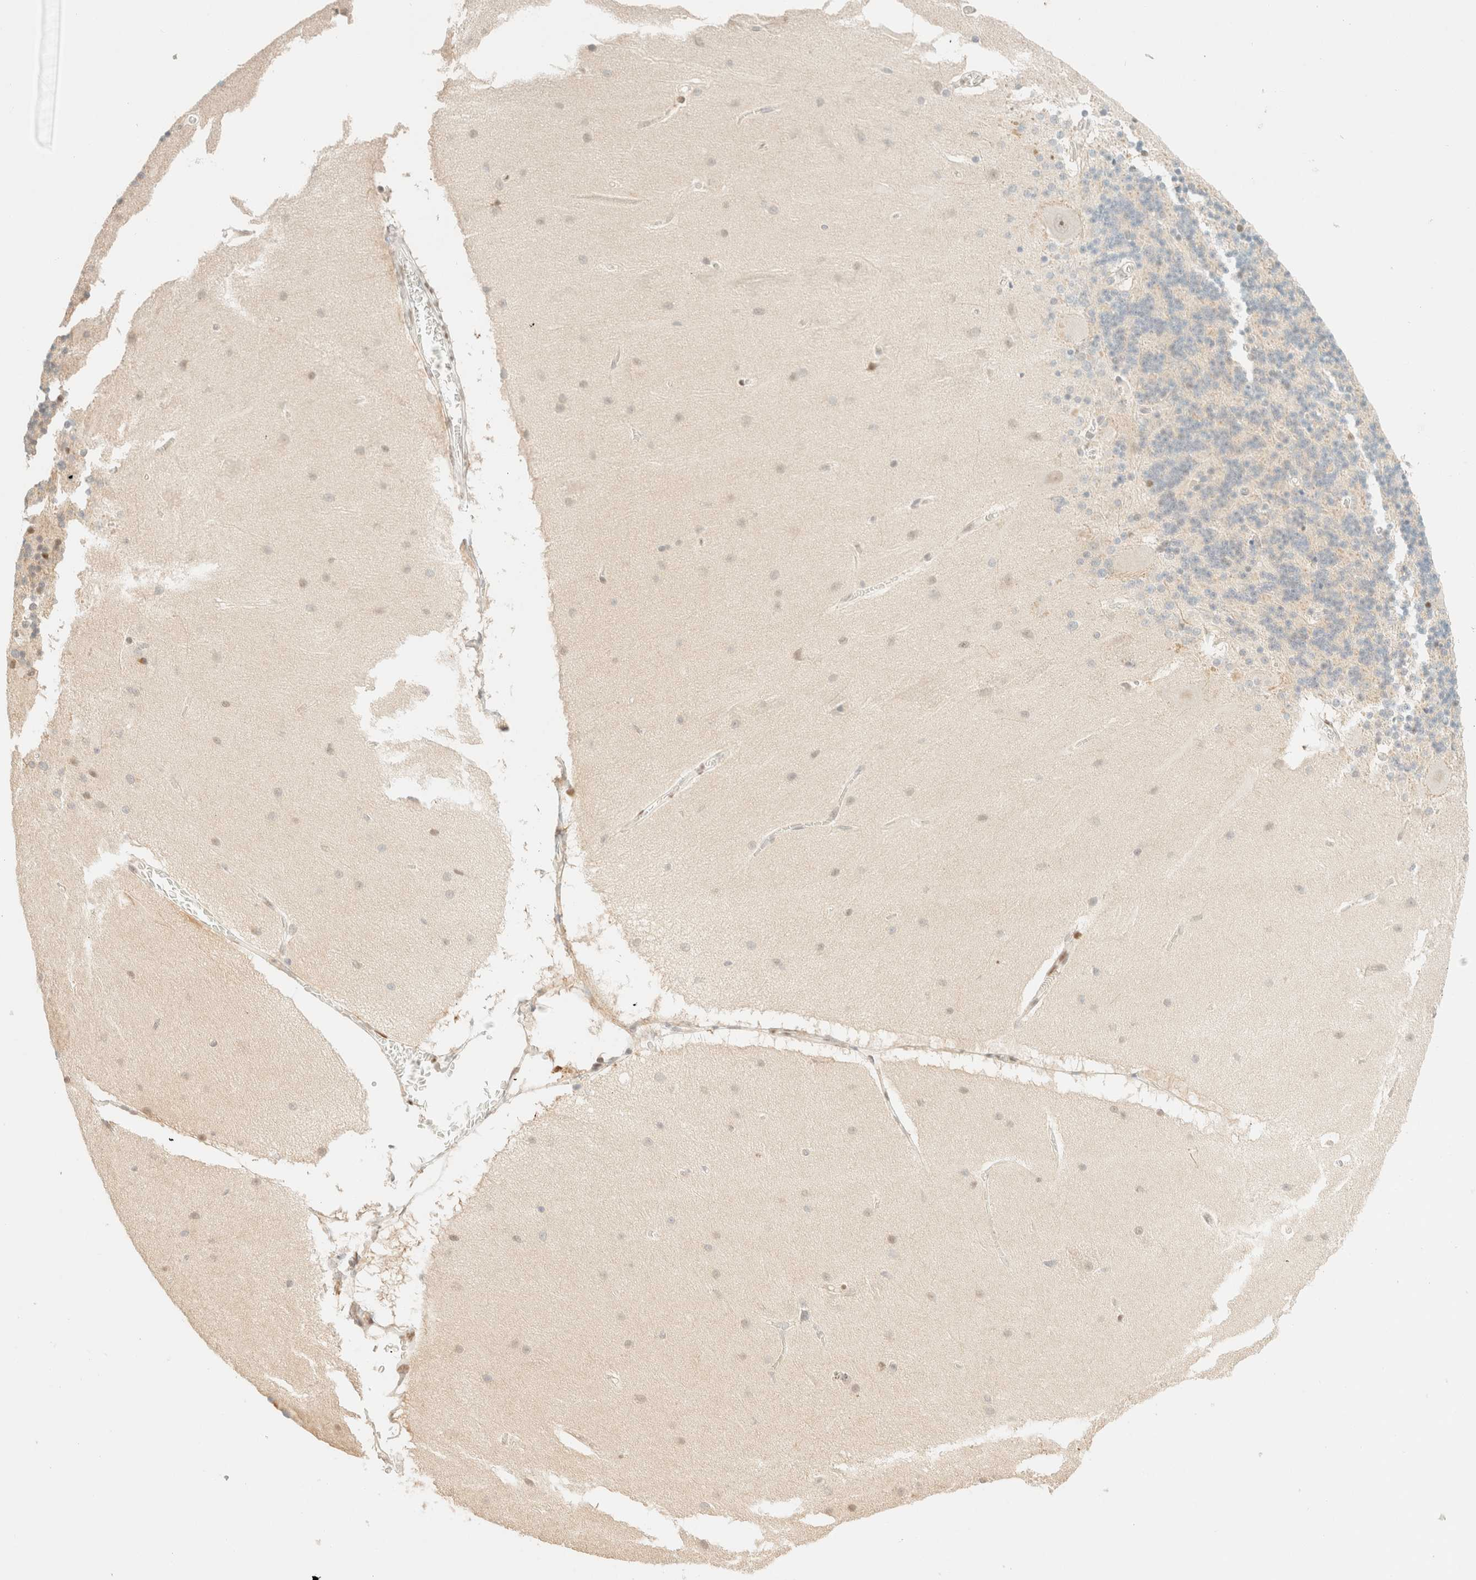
{"staining": {"intensity": "negative", "quantity": "none", "location": "none"}, "tissue": "cerebellum", "cell_type": "Cells in granular layer", "image_type": "normal", "snomed": [{"axis": "morphology", "description": "Normal tissue, NOS"}, {"axis": "topography", "description": "Cerebellum"}], "caption": "DAB (3,3'-diaminobenzidine) immunohistochemical staining of benign cerebellum demonstrates no significant staining in cells in granular layer.", "gene": "TSR1", "patient": {"sex": "female", "age": 54}}